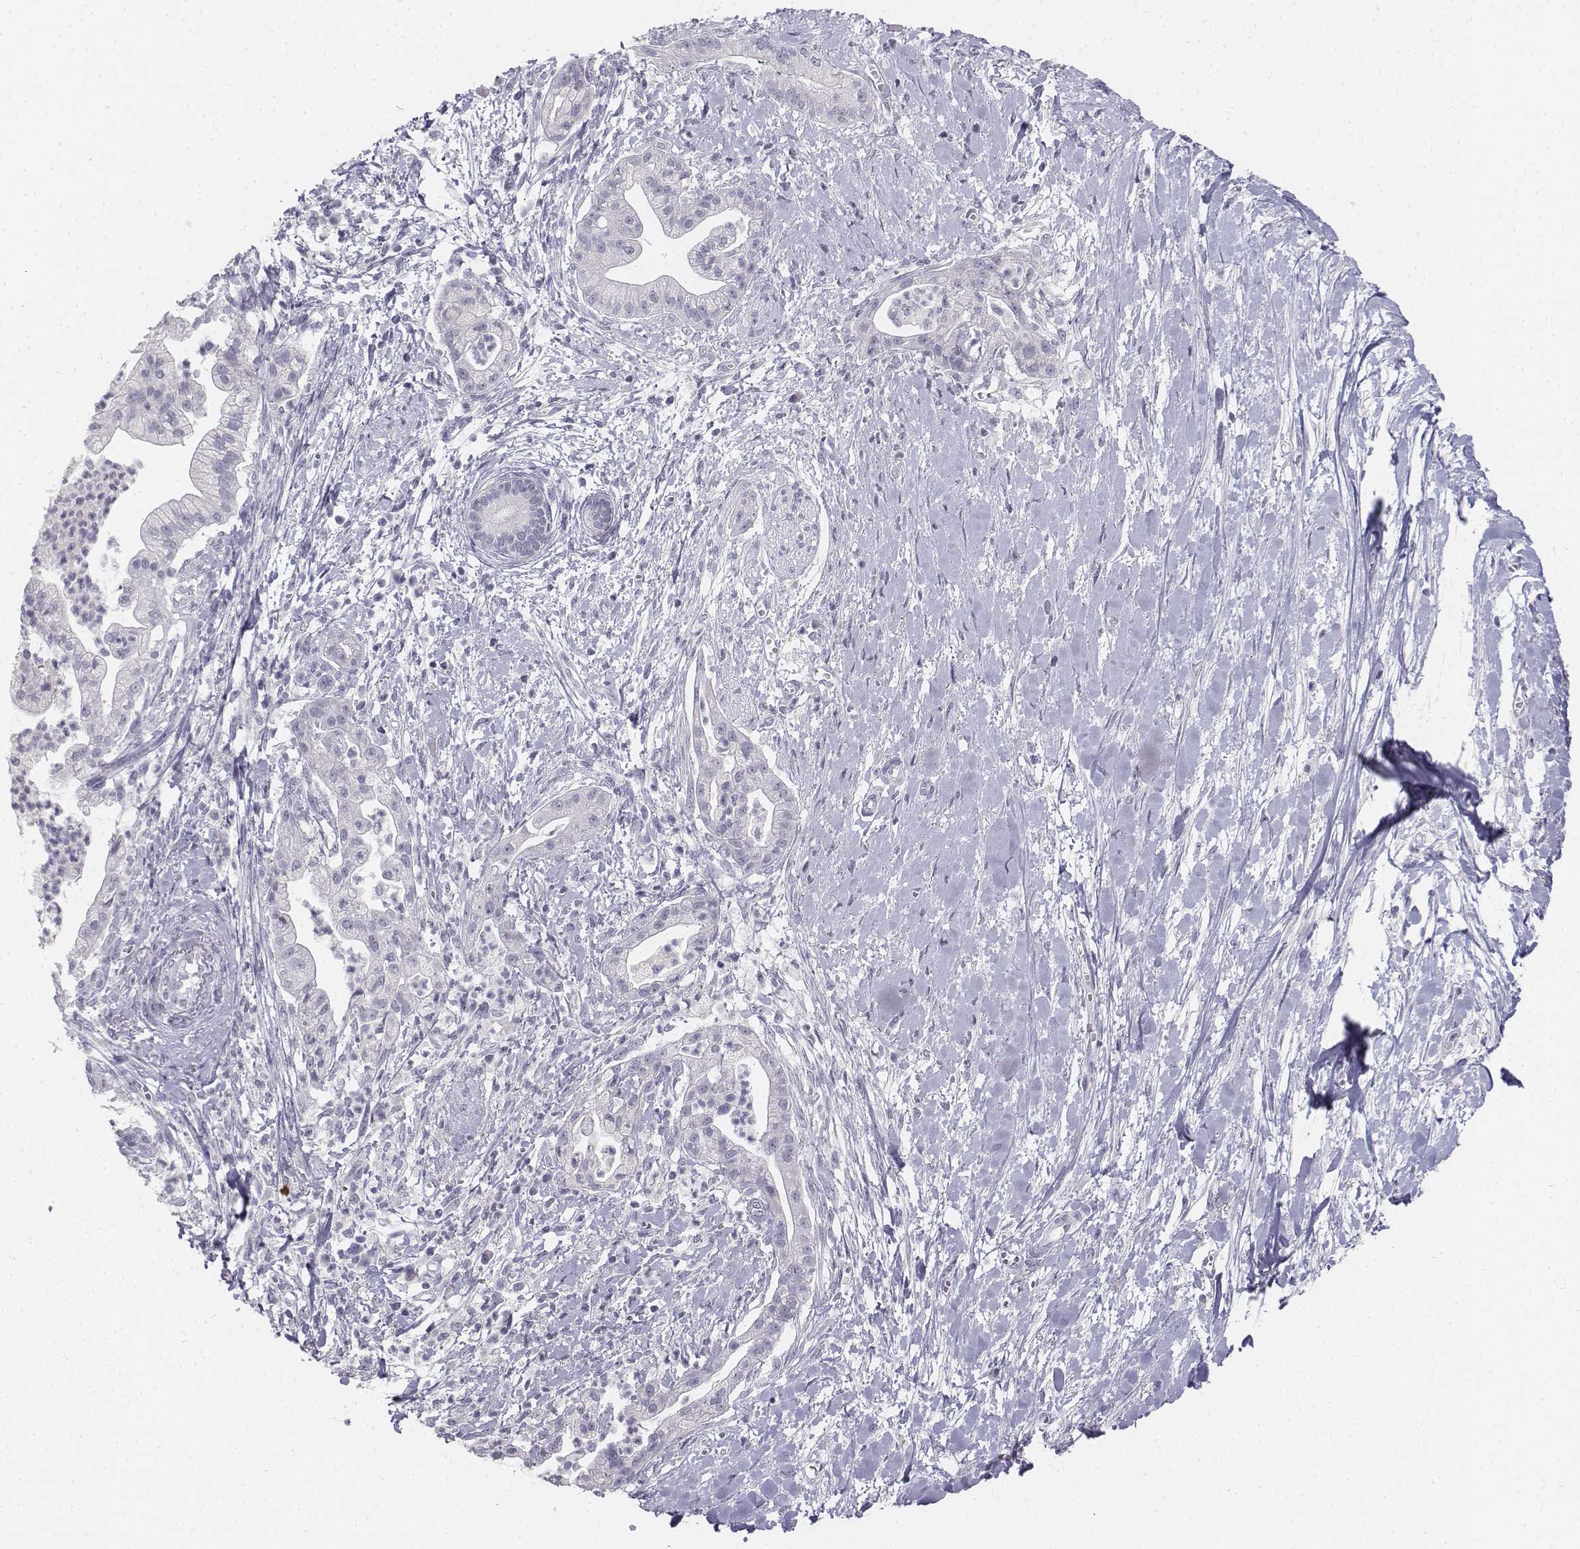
{"staining": {"intensity": "negative", "quantity": "none", "location": "none"}, "tissue": "pancreatic cancer", "cell_type": "Tumor cells", "image_type": "cancer", "snomed": [{"axis": "morphology", "description": "Normal tissue, NOS"}, {"axis": "morphology", "description": "Adenocarcinoma, NOS"}, {"axis": "topography", "description": "Lymph node"}, {"axis": "topography", "description": "Pancreas"}], "caption": "There is no significant staining in tumor cells of adenocarcinoma (pancreatic).", "gene": "TH", "patient": {"sex": "female", "age": 58}}